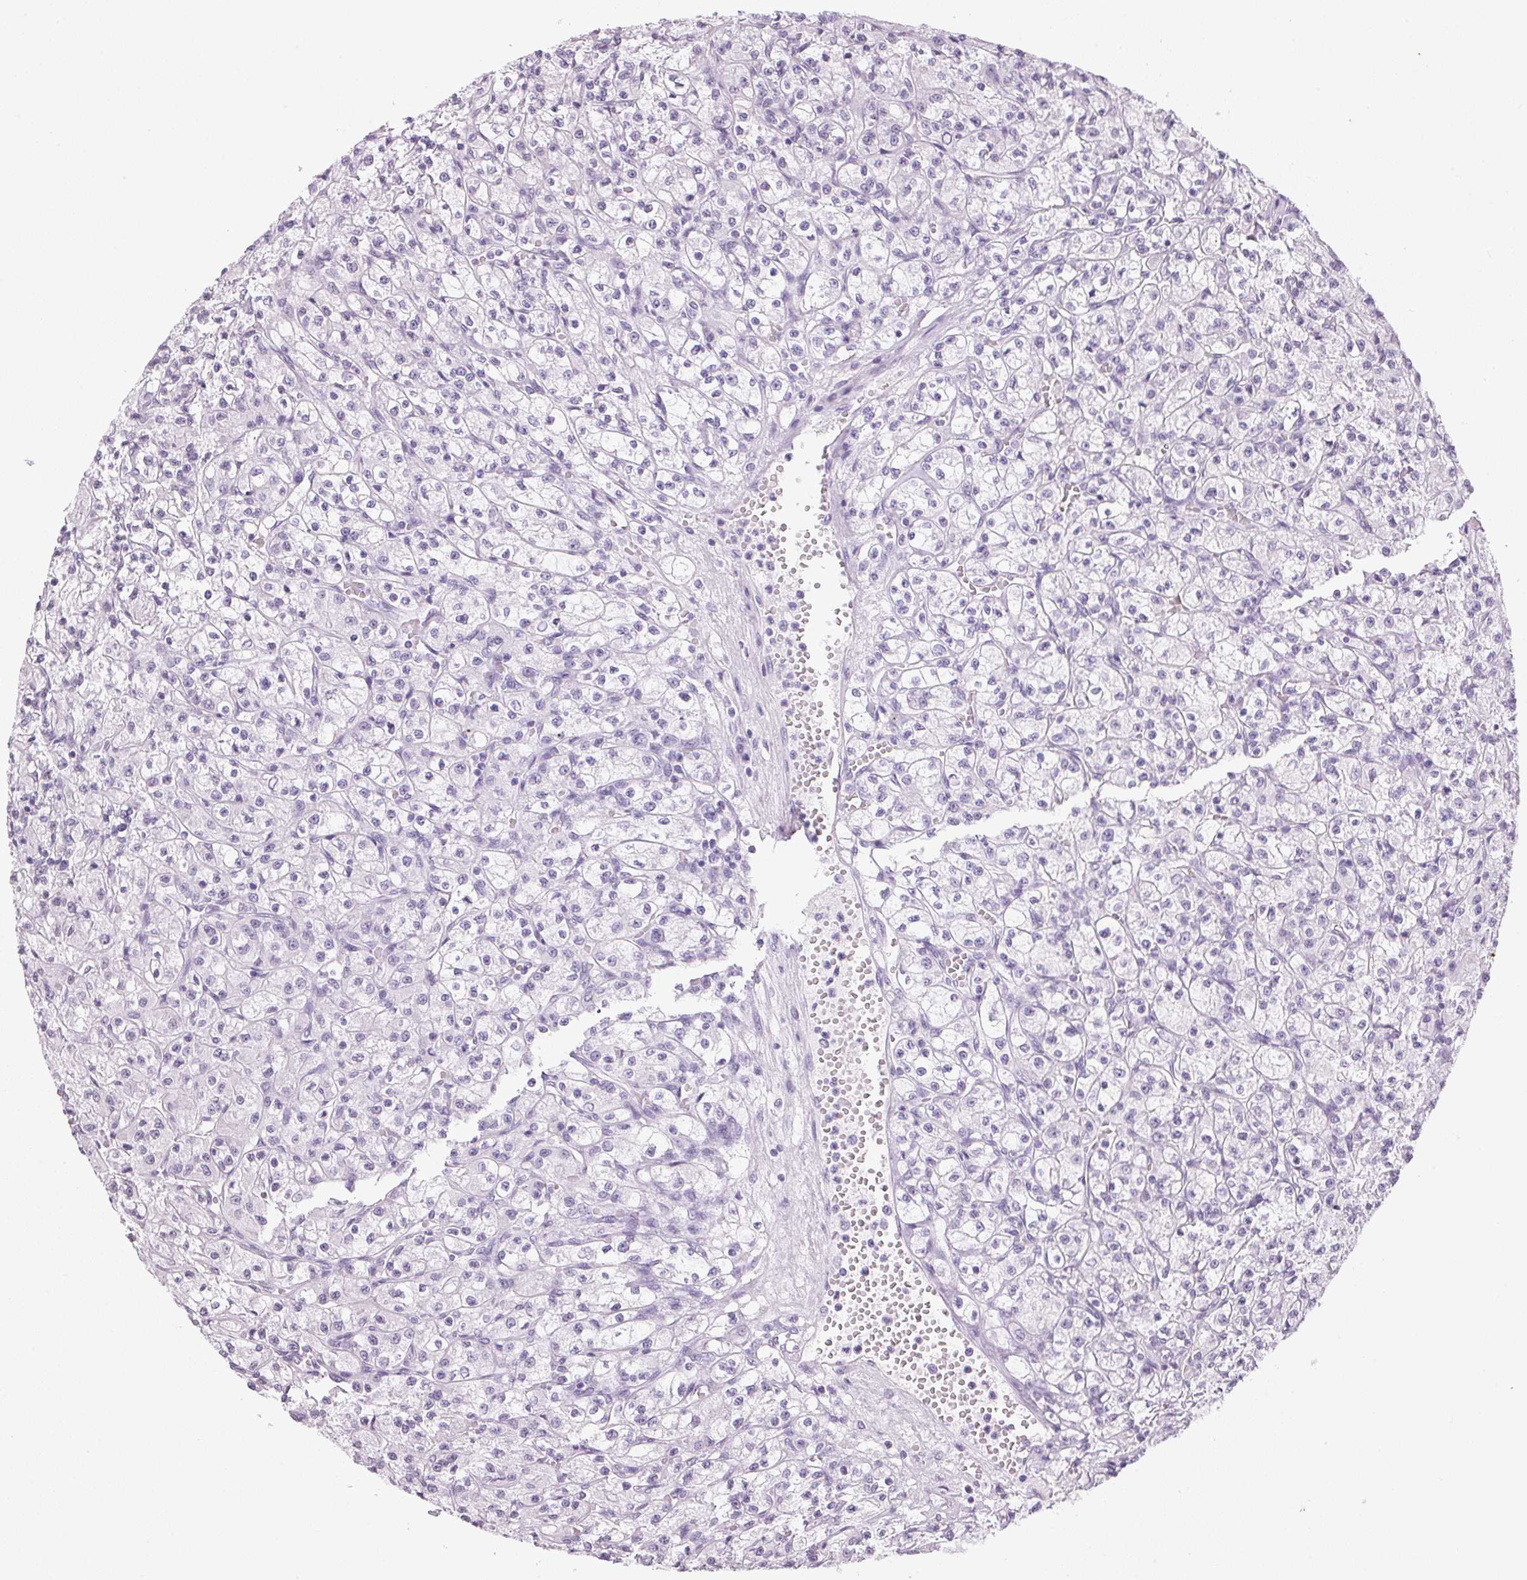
{"staining": {"intensity": "negative", "quantity": "none", "location": "none"}, "tissue": "renal cancer", "cell_type": "Tumor cells", "image_type": "cancer", "snomed": [{"axis": "morphology", "description": "Adenocarcinoma, NOS"}, {"axis": "topography", "description": "Kidney"}], "caption": "Immunohistochemistry photomicrograph of neoplastic tissue: adenocarcinoma (renal) stained with DAB shows no significant protein positivity in tumor cells.", "gene": "TMEM175", "patient": {"sex": "female", "age": 70}}